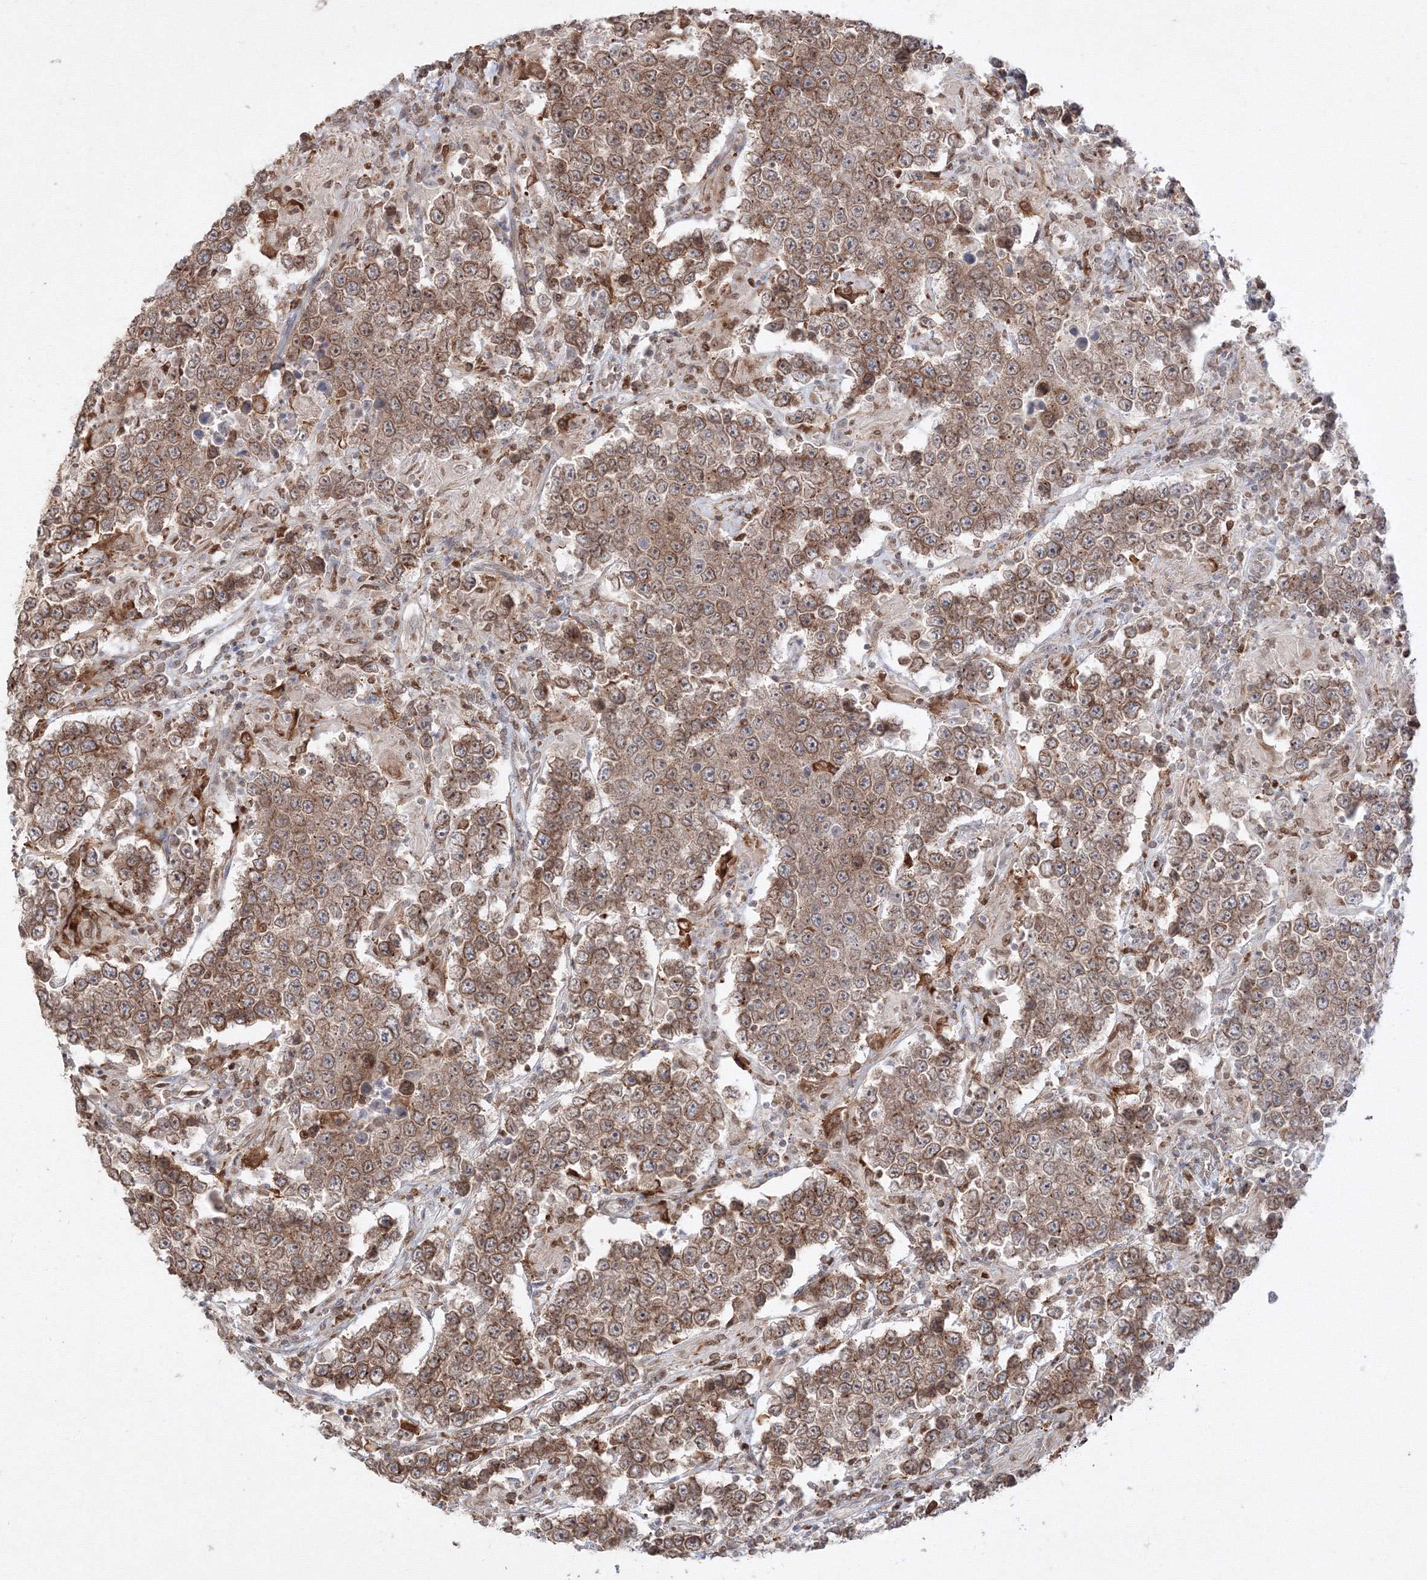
{"staining": {"intensity": "moderate", "quantity": ">75%", "location": "cytoplasmic/membranous"}, "tissue": "testis cancer", "cell_type": "Tumor cells", "image_type": "cancer", "snomed": [{"axis": "morphology", "description": "Normal tissue, NOS"}, {"axis": "morphology", "description": "Urothelial carcinoma, High grade"}, {"axis": "morphology", "description": "Seminoma, NOS"}, {"axis": "morphology", "description": "Carcinoma, Embryonal, NOS"}, {"axis": "topography", "description": "Urinary bladder"}, {"axis": "topography", "description": "Testis"}], "caption": "Immunohistochemical staining of human high-grade urothelial carcinoma (testis) shows medium levels of moderate cytoplasmic/membranous staining in about >75% of tumor cells. The staining was performed using DAB (3,3'-diaminobenzidine) to visualize the protein expression in brown, while the nuclei were stained in blue with hematoxylin (Magnification: 20x).", "gene": "TMEM50B", "patient": {"sex": "male", "age": 41}}